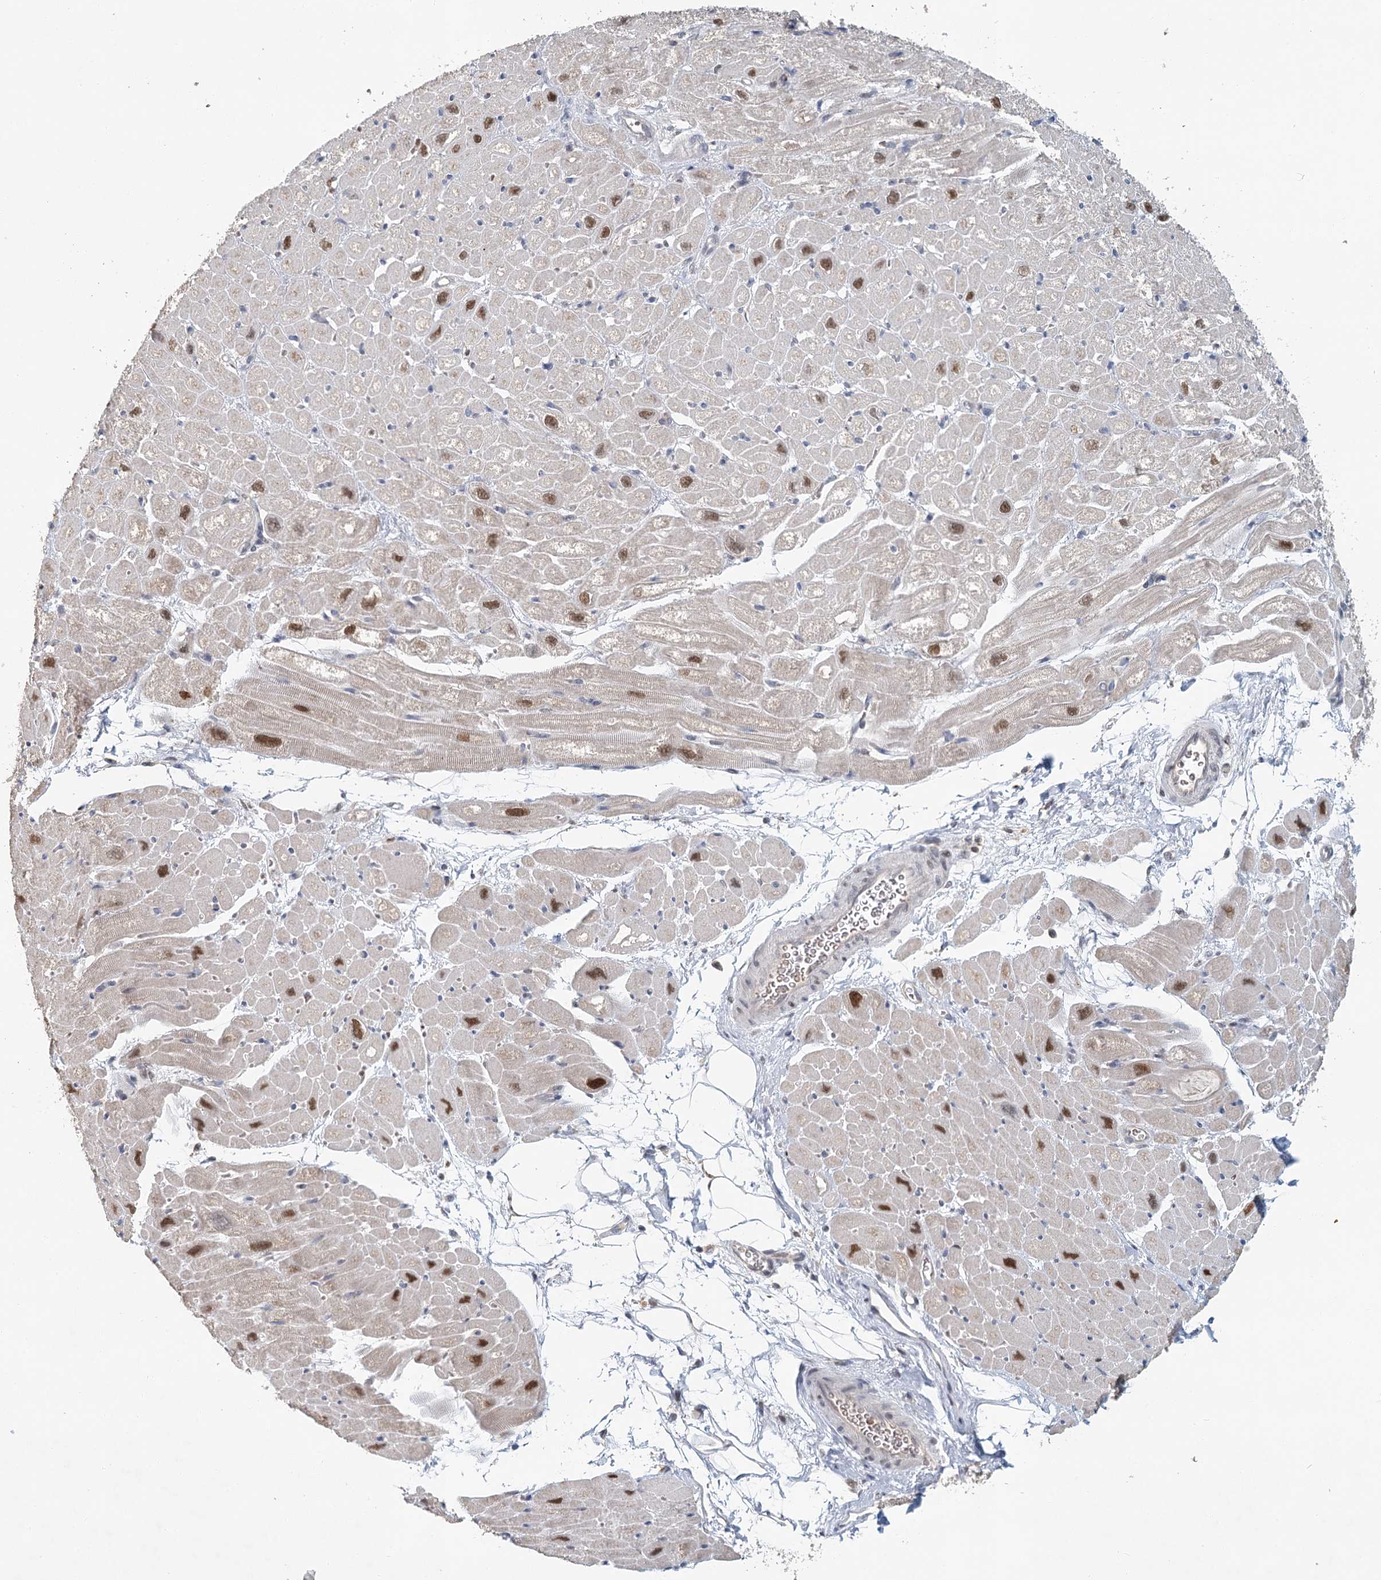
{"staining": {"intensity": "moderate", "quantity": "<25%", "location": "nuclear"}, "tissue": "heart muscle", "cell_type": "Cardiomyocytes", "image_type": "normal", "snomed": [{"axis": "morphology", "description": "Normal tissue, NOS"}, {"axis": "topography", "description": "Heart"}], "caption": "This histopathology image displays IHC staining of benign heart muscle, with low moderate nuclear positivity in approximately <25% of cardiomyocytes.", "gene": "ADK", "patient": {"sex": "male", "age": 50}}